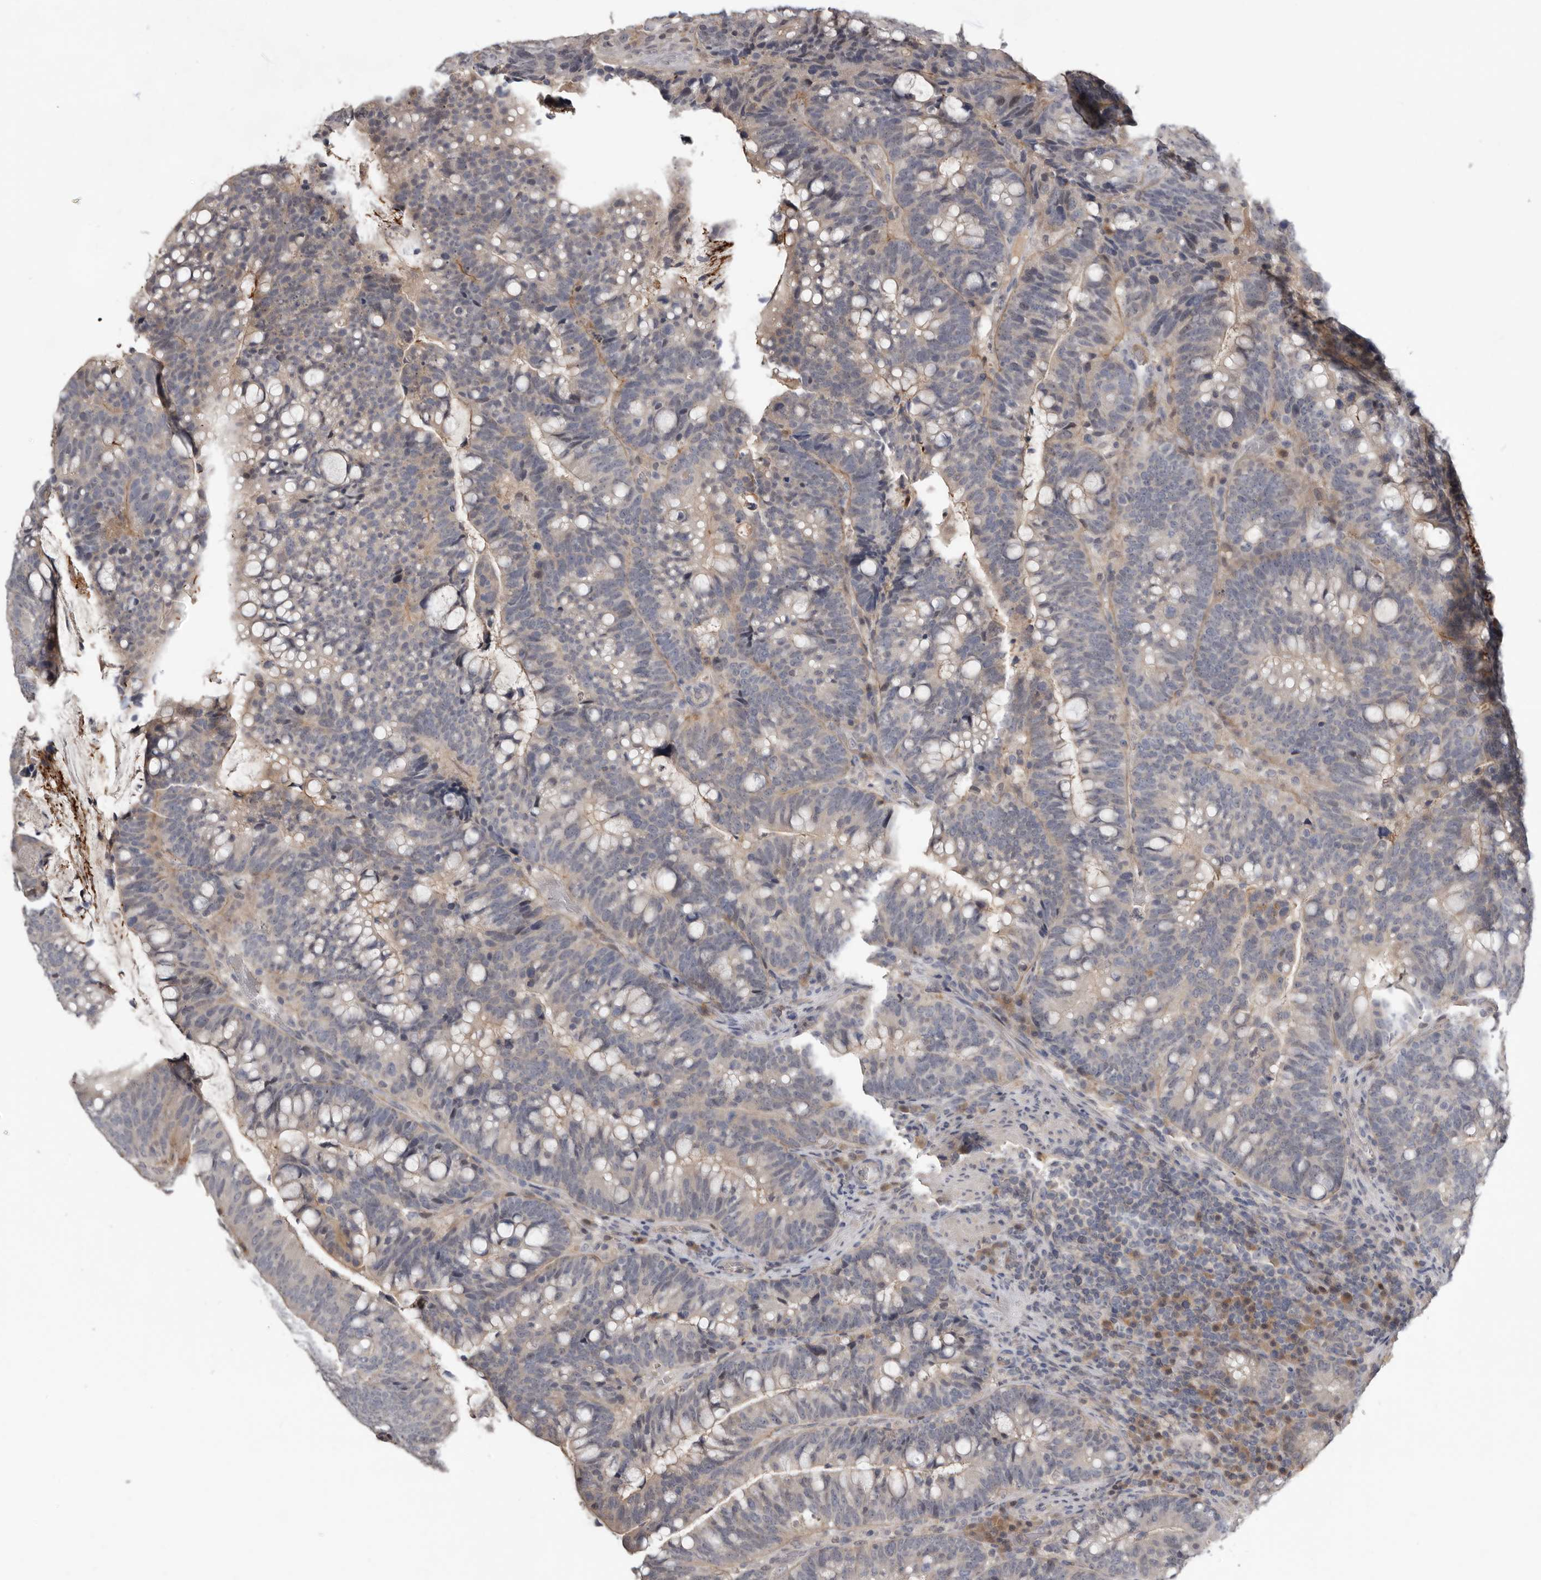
{"staining": {"intensity": "negative", "quantity": "none", "location": "none"}, "tissue": "colorectal cancer", "cell_type": "Tumor cells", "image_type": "cancer", "snomed": [{"axis": "morphology", "description": "Adenocarcinoma, NOS"}, {"axis": "topography", "description": "Colon"}], "caption": "Tumor cells show no significant protein positivity in colorectal adenocarcinoma.", "gene": "RBKS", "patient": {"sex": "female", "age": 66}}